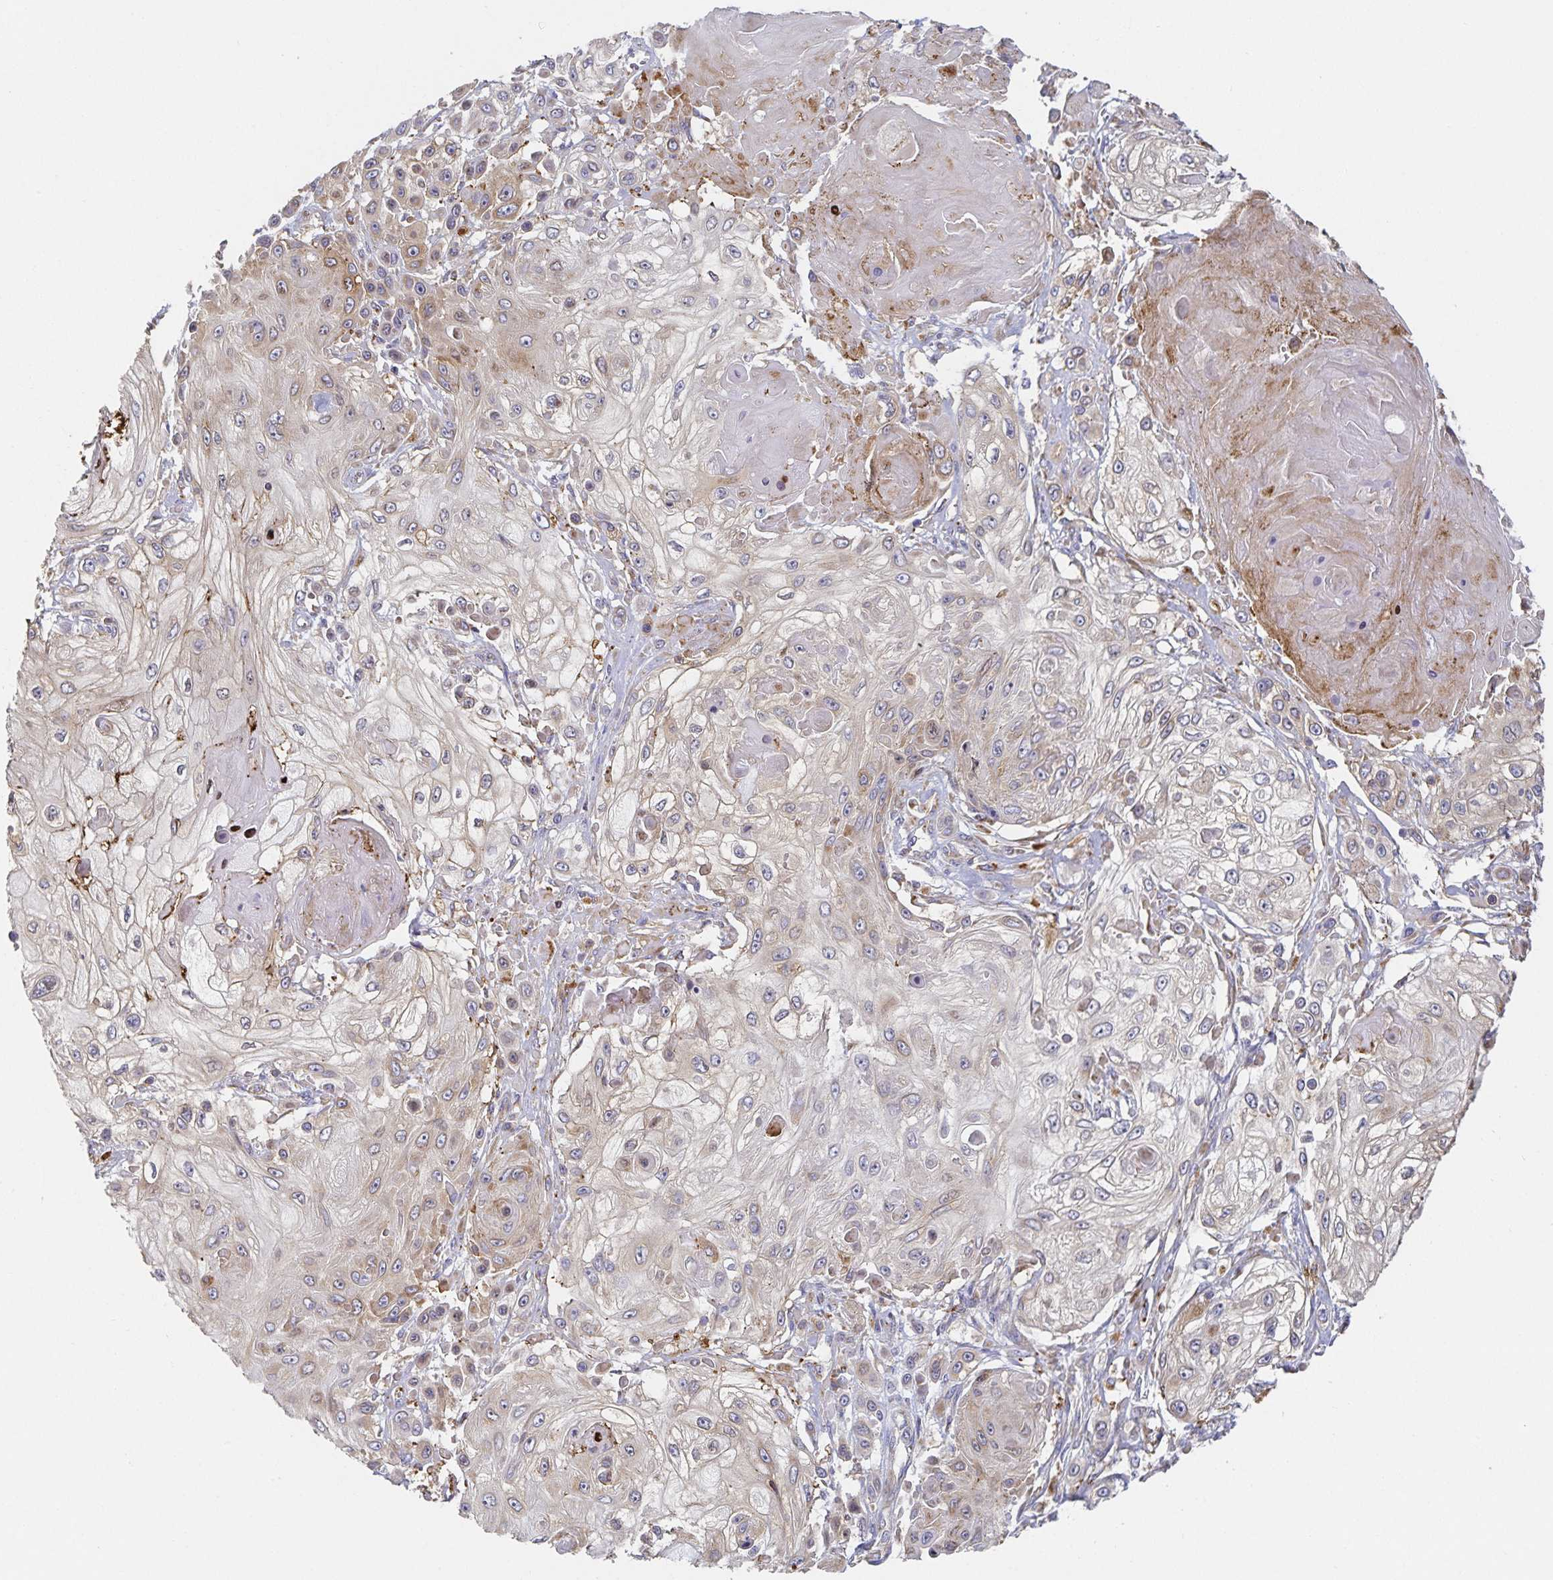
{"staining": {"intensity": "weak", "quantity": "25%-75%", "location": "cytoplasmic/membranous"}, "tissue": "skin cancer", "cell_type": "Tumor cells", "image_type": "cancer", "snomed": [{"axis": "morphology", "description": "Squamous cell carcinoma, NOS"}, {"axis": "topography", "description": "Skin"}], "caption": "A high-resolution photomicrograph shows immunohistochemistry (IHC) staining of skin cancer, which demonstrates weak cytoplasmic/membranous expression in approximately 25%-75% of tumor cells. Using DAB (brown) and hematoxylin (blue) stains, captured at high magnification using brightfield microscopy.", "gene": "NOMO1", "patient": {"sex": "male", "age": 67}}